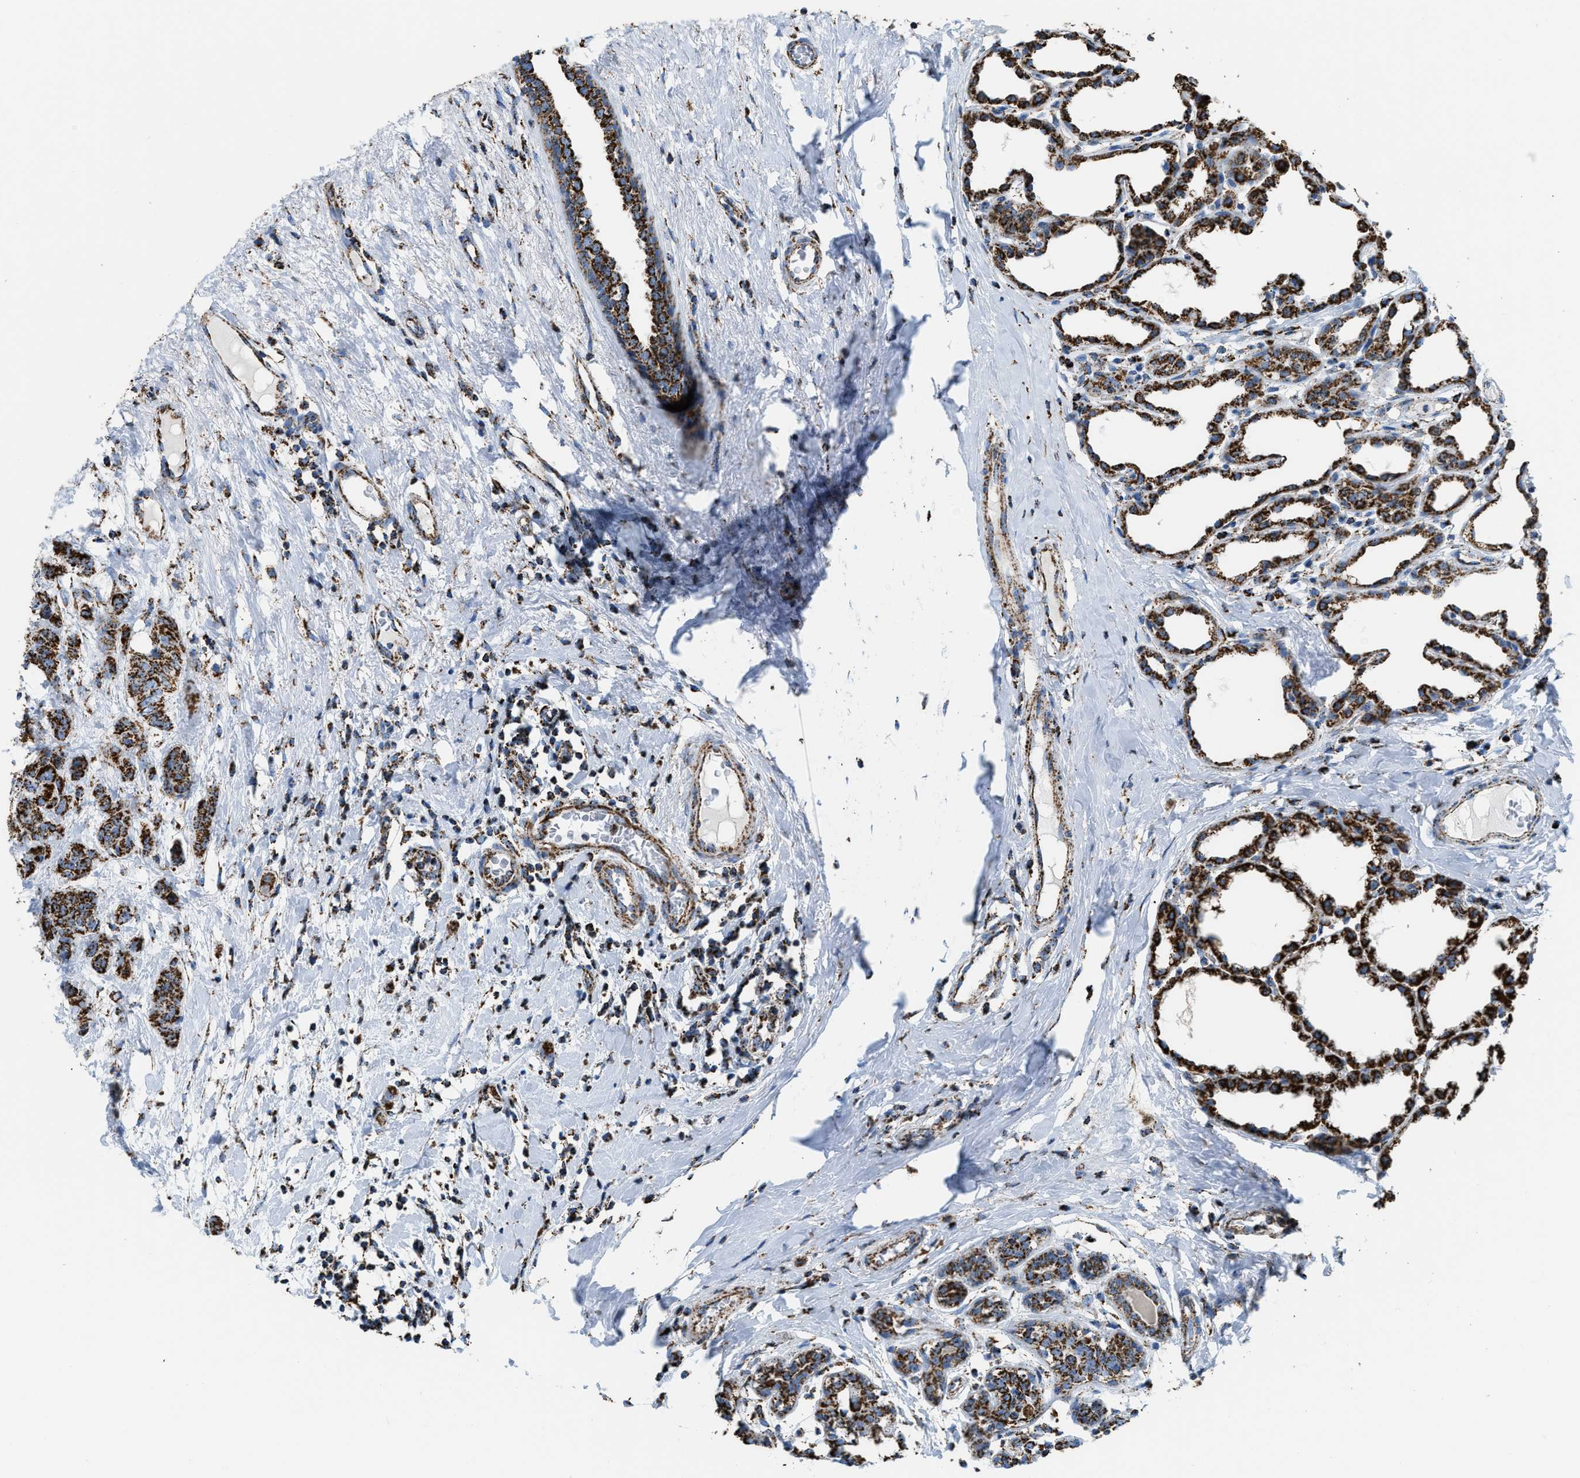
{"staining": {"intensity": "strong", "quantity": ">75%", "location": "cytoplasmic/membranous"}, "tissue": "breast cancer", "cell_type": "Tumor cells", "image_type": "cancer", "snomed": [{"axis": "morphology", "description": "Normal tissue, NOS"}, {"axis": "morphology", "description": "Duct carcinoma"}, {"axis": "topography", "description": "Breast"}], "caption": "Tumor cells reveal high levels of strong cytoplasmic/membranous positivity in about >75% of cells in invasive ductal carcinoma (breast).", "gene": "ETFB", "patient": {"sex": "female", "age": 40}}